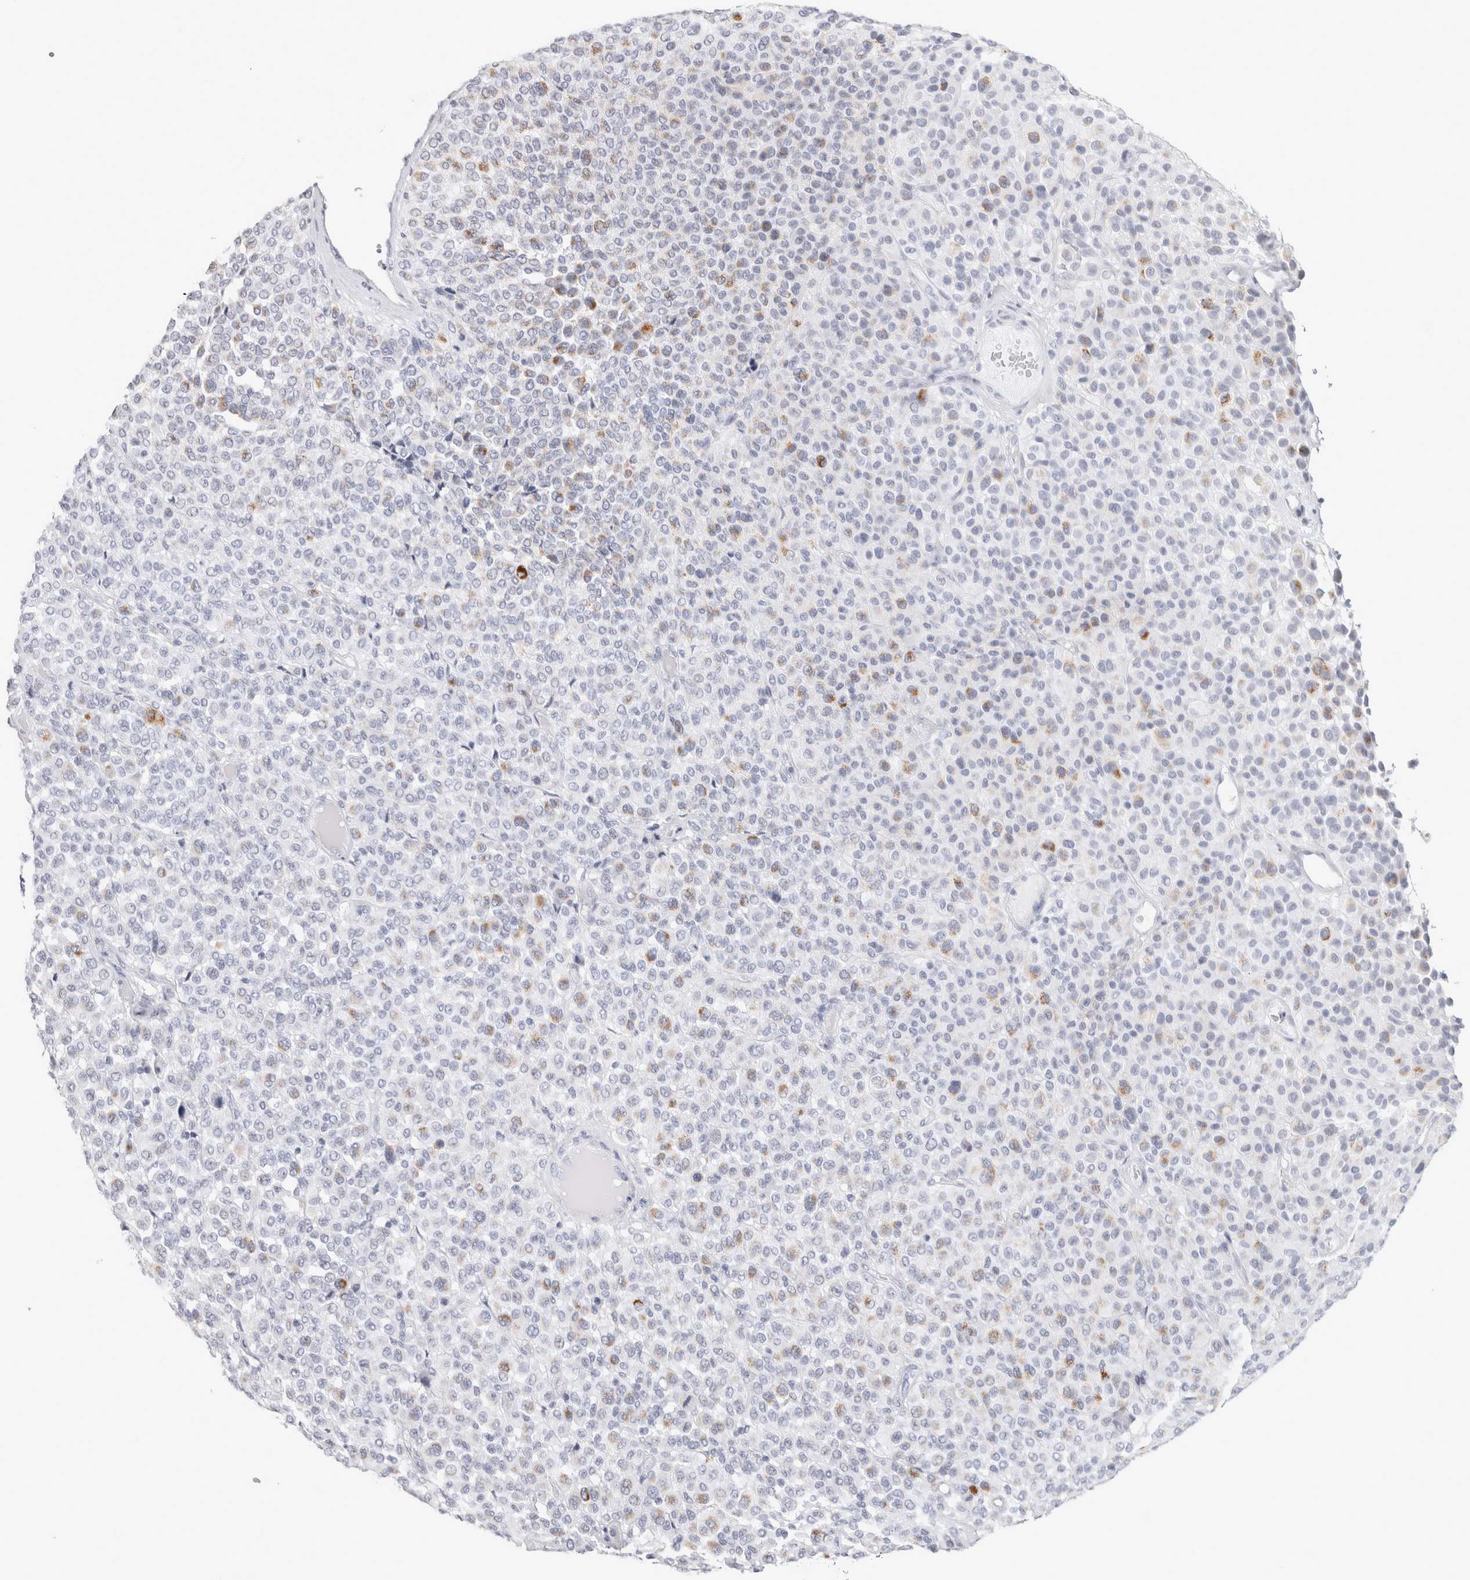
{"staining": {"intensity": "negative", "quantity": "none", "location": "none"}, "tissue": "melanoma", "cell_type": "Tumor cells", "image_type": "cancer", "snomed": [{"axis": "morphology", "description": "Malignant melanoma, Metastatic site"}, {"axis": "topography", "description": "Pancreas"}], "caption": "IHC of human malignant melanoma (metastatic site) demonstrates no staining in tumor cells.", "gene": "GARIN1A", "patient": {"sex": "female", "age": 30}}